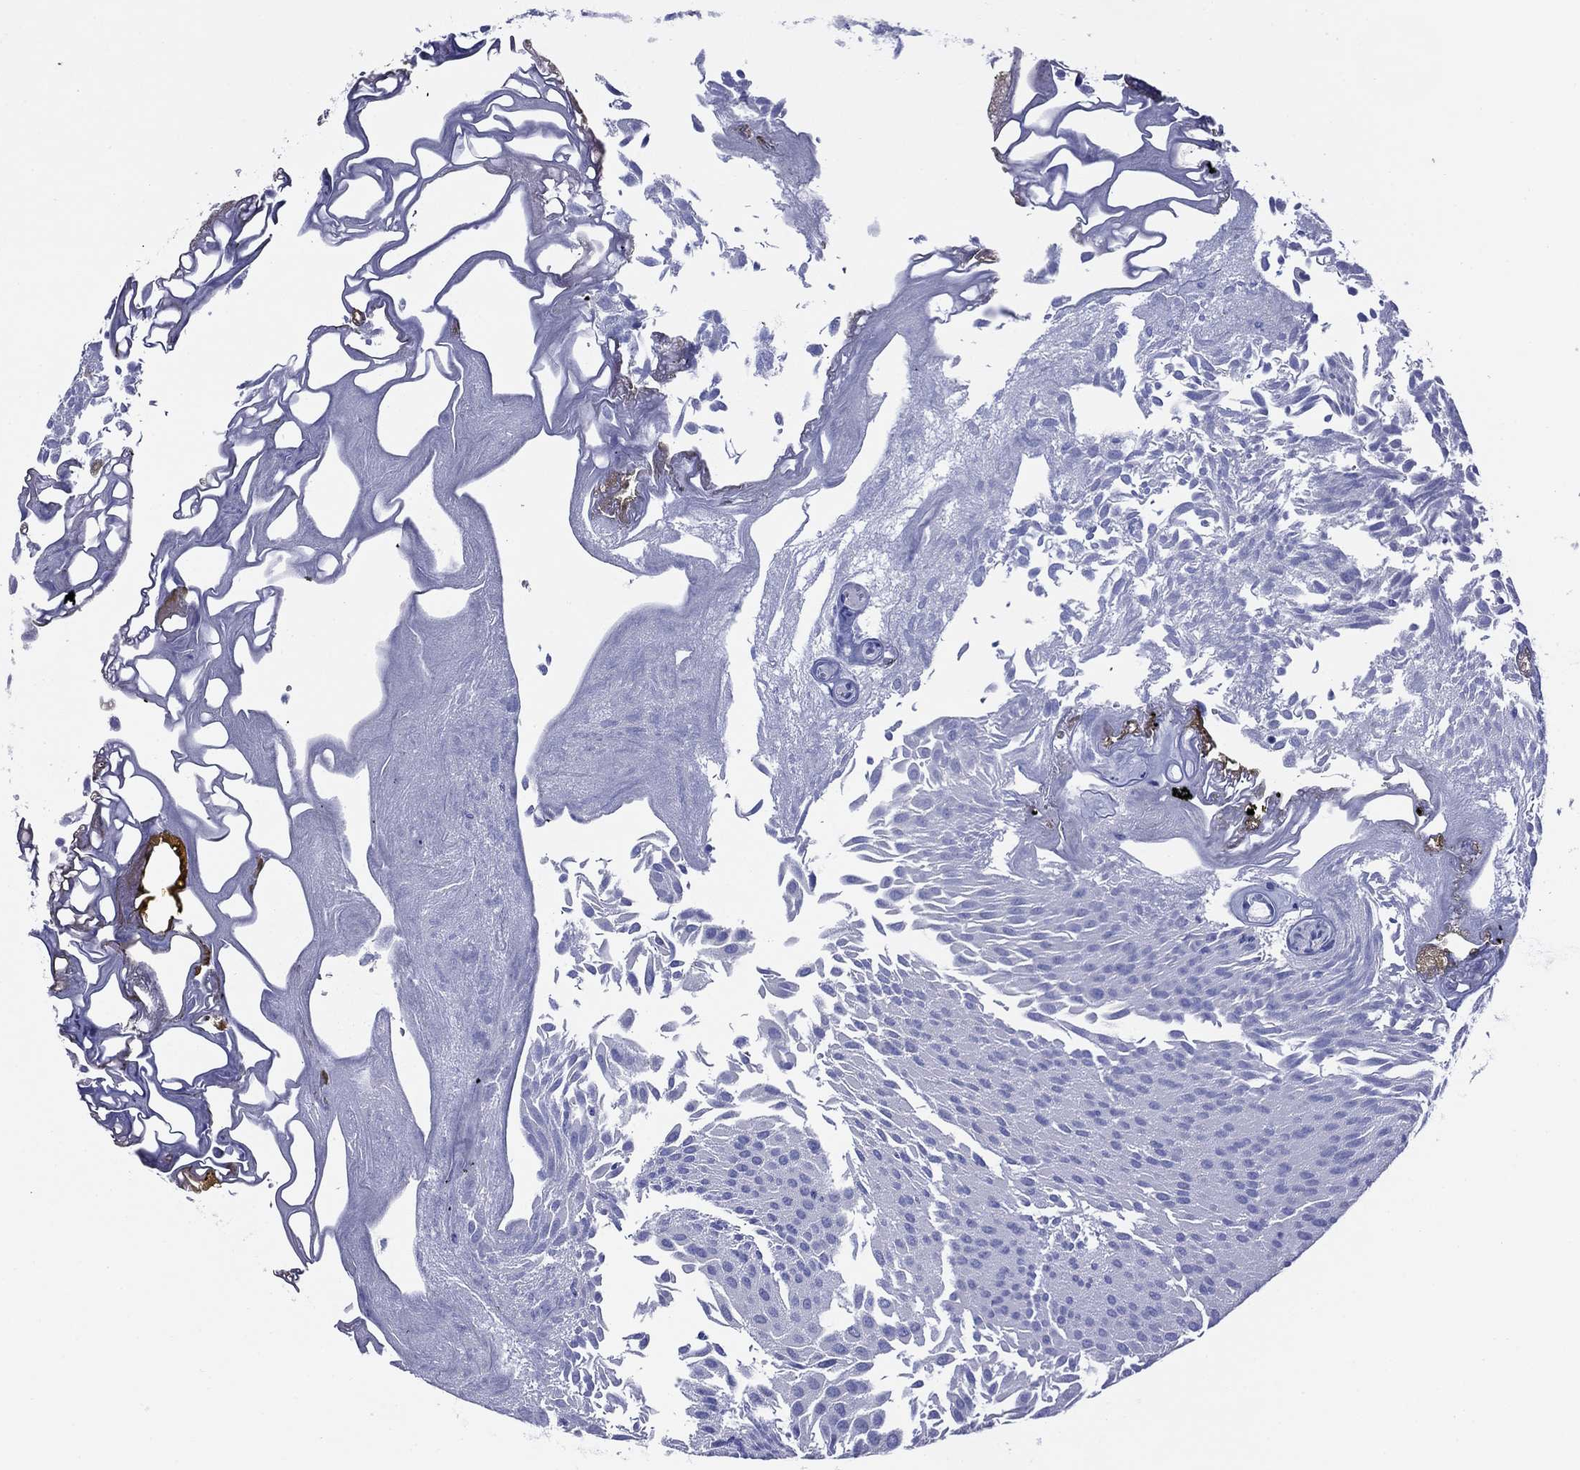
{"staining": {"intensity": "negative", "quantity": "none", "location": "none"}, "tissue": "urothelial cancer", "cell_type": "Tumor cells", "image_type": "cancer", "snomed": [{"axis": "morphology", "description": "Urothelial carcinoma, Low grade"}, {"axis": "topography", "description": "Urinary bladder"}], "caption": "IHC micrograph of neoplastic tissue: human urothelial carcinoma (low-grade) stained with DAB demonstrates no significant protein expression in tumor cells.", "gene": "GIP", "patient": {"sex": "male", "age": 52}}